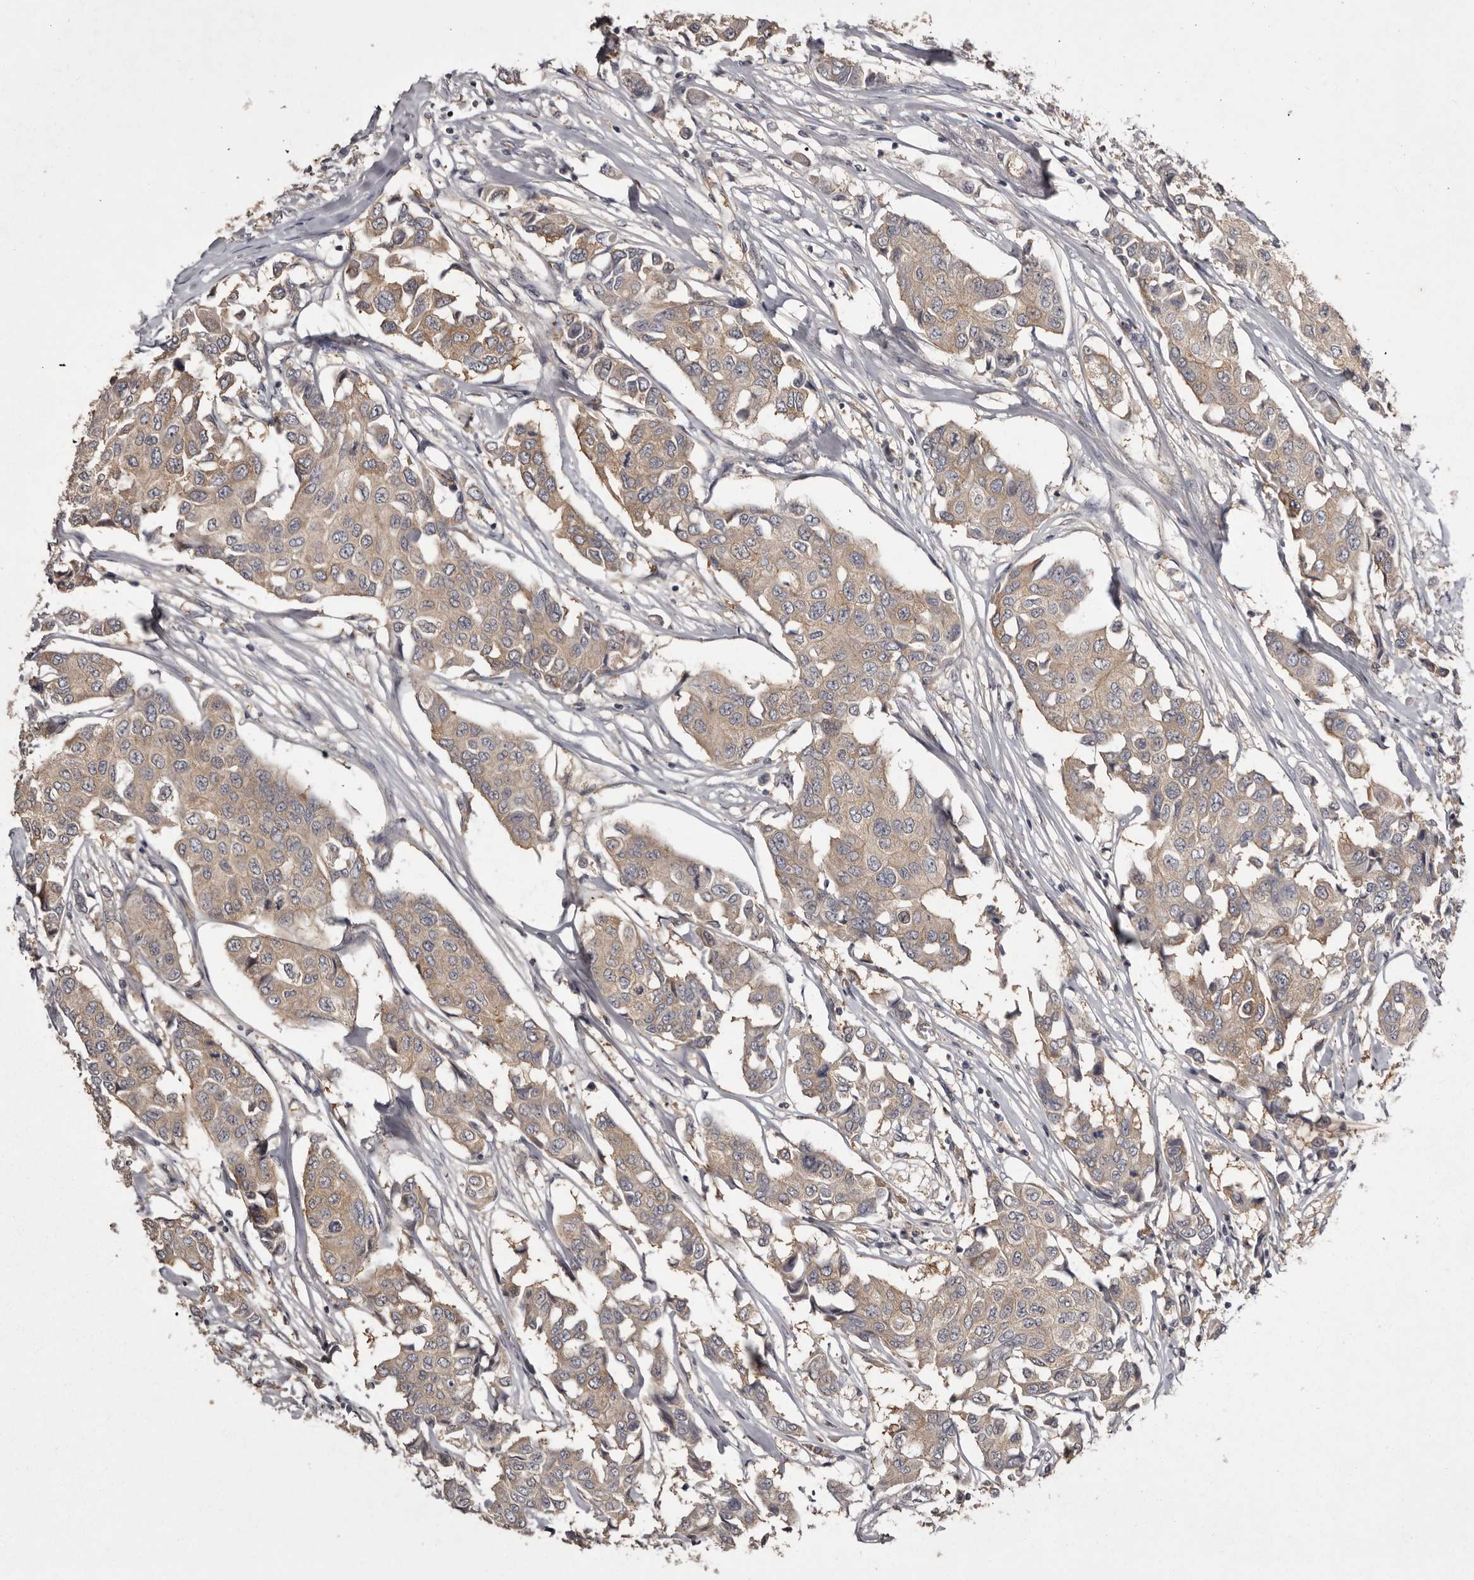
{"staining": {"intensity": "weak", "quantity": ">75%", "location": "cytoplasmic/membranous"}, "tissue": "breast cancer", "cell_type": "Tumor cells", "image_type": "cancer", "snomed": [{"axis": "morphology", "description": "Duct carcinoma"}, {"axis": "topography", "description": "Breast"}], "caption": "This is an image of immunohistochemistry (IHC) staining of breast intraductal carcinoma, which shows weak positivity in the cytoplasmic/membranous of tumor cells.", "gene": "DARS1", "patient": {"sex": "female", "age": 80}}